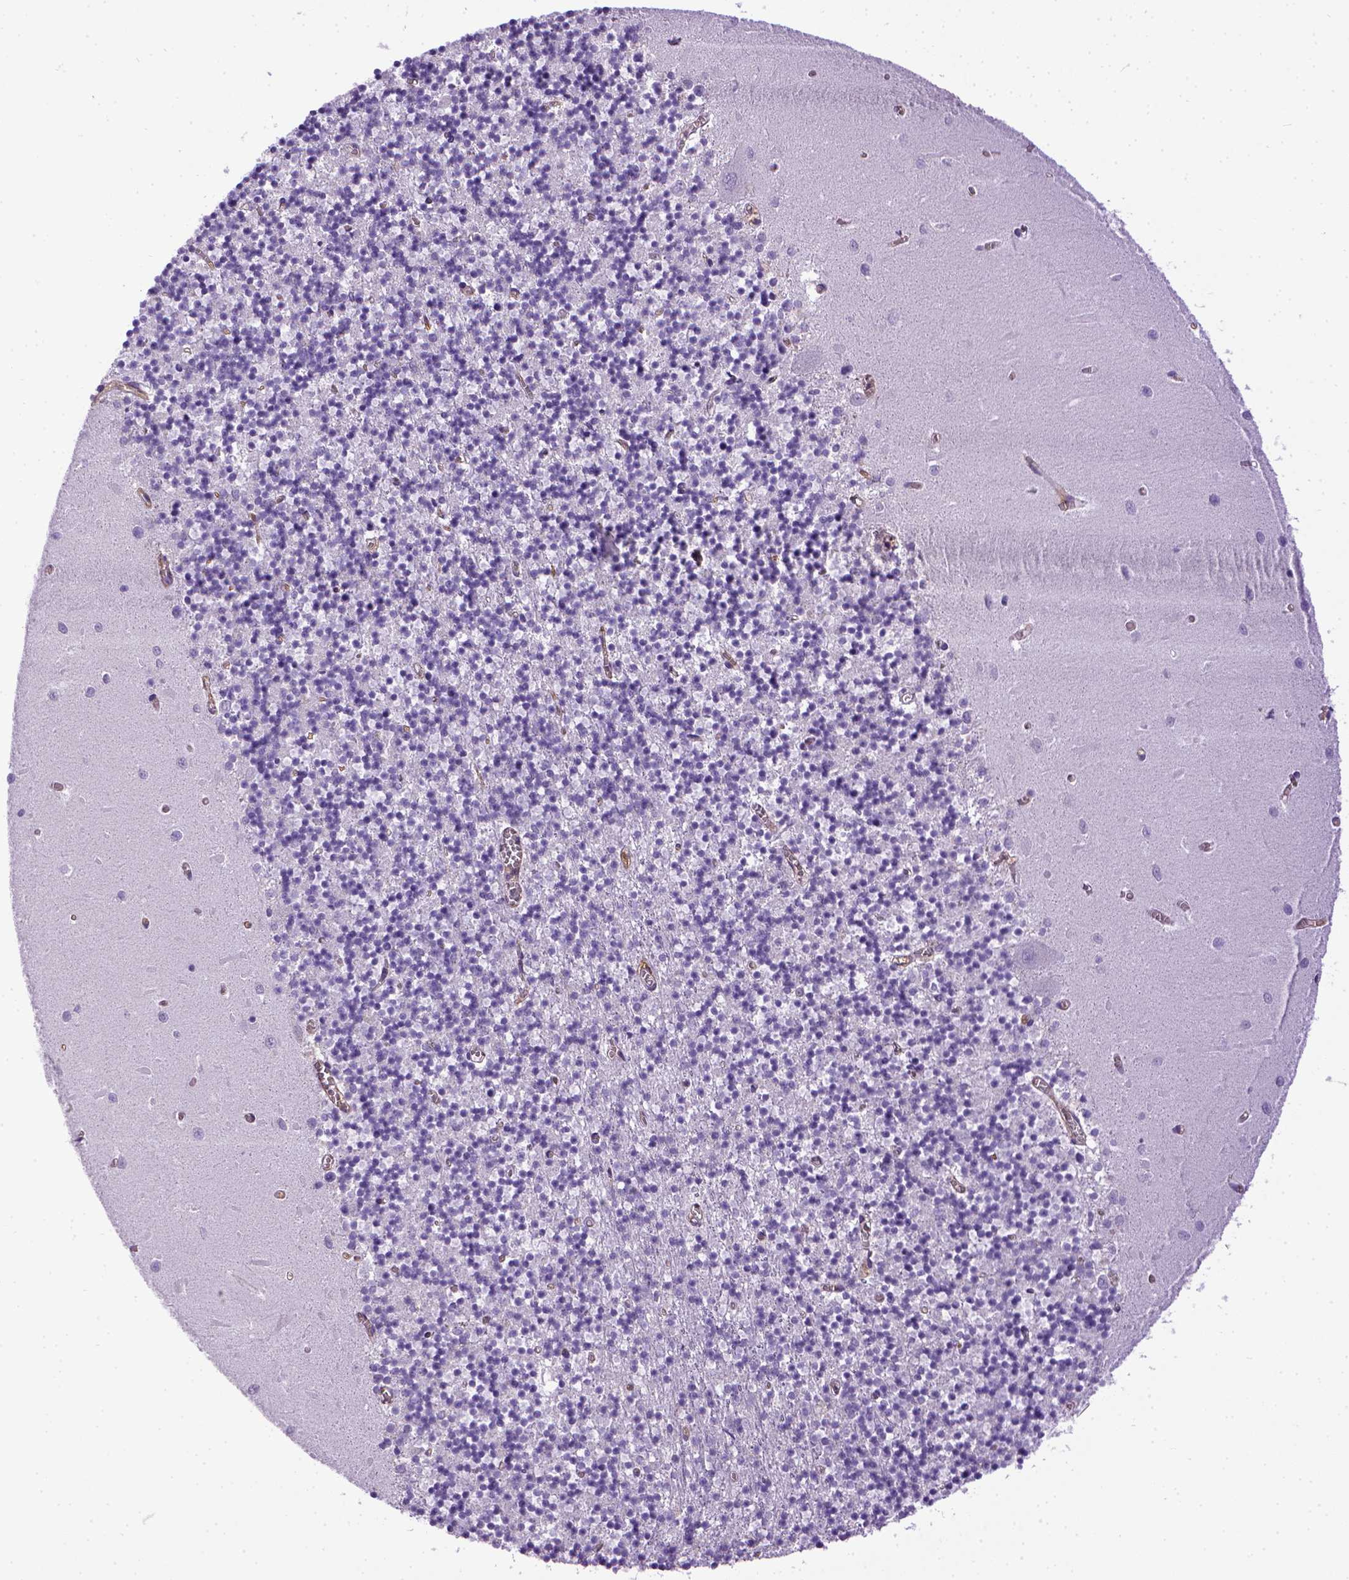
{"staining": {"intensity": "negative", "quantity": "none", "location": "none"}, "tissue": "cerebellum", "cell_type": "Cells in granular layer", "image_type": "normal", "snomed": [{"axis": "morphology", "description": "Normal tissue, NOS"}, {"axis": "topography", "description": "Cerebellum"}], "caption": "This is an immunohistochemistry photomicrograph of benign cerebellum. There is no positivity in cells in granular layer.", "gene": "ENG", "patient": {"sex": "female", "age": 64}}